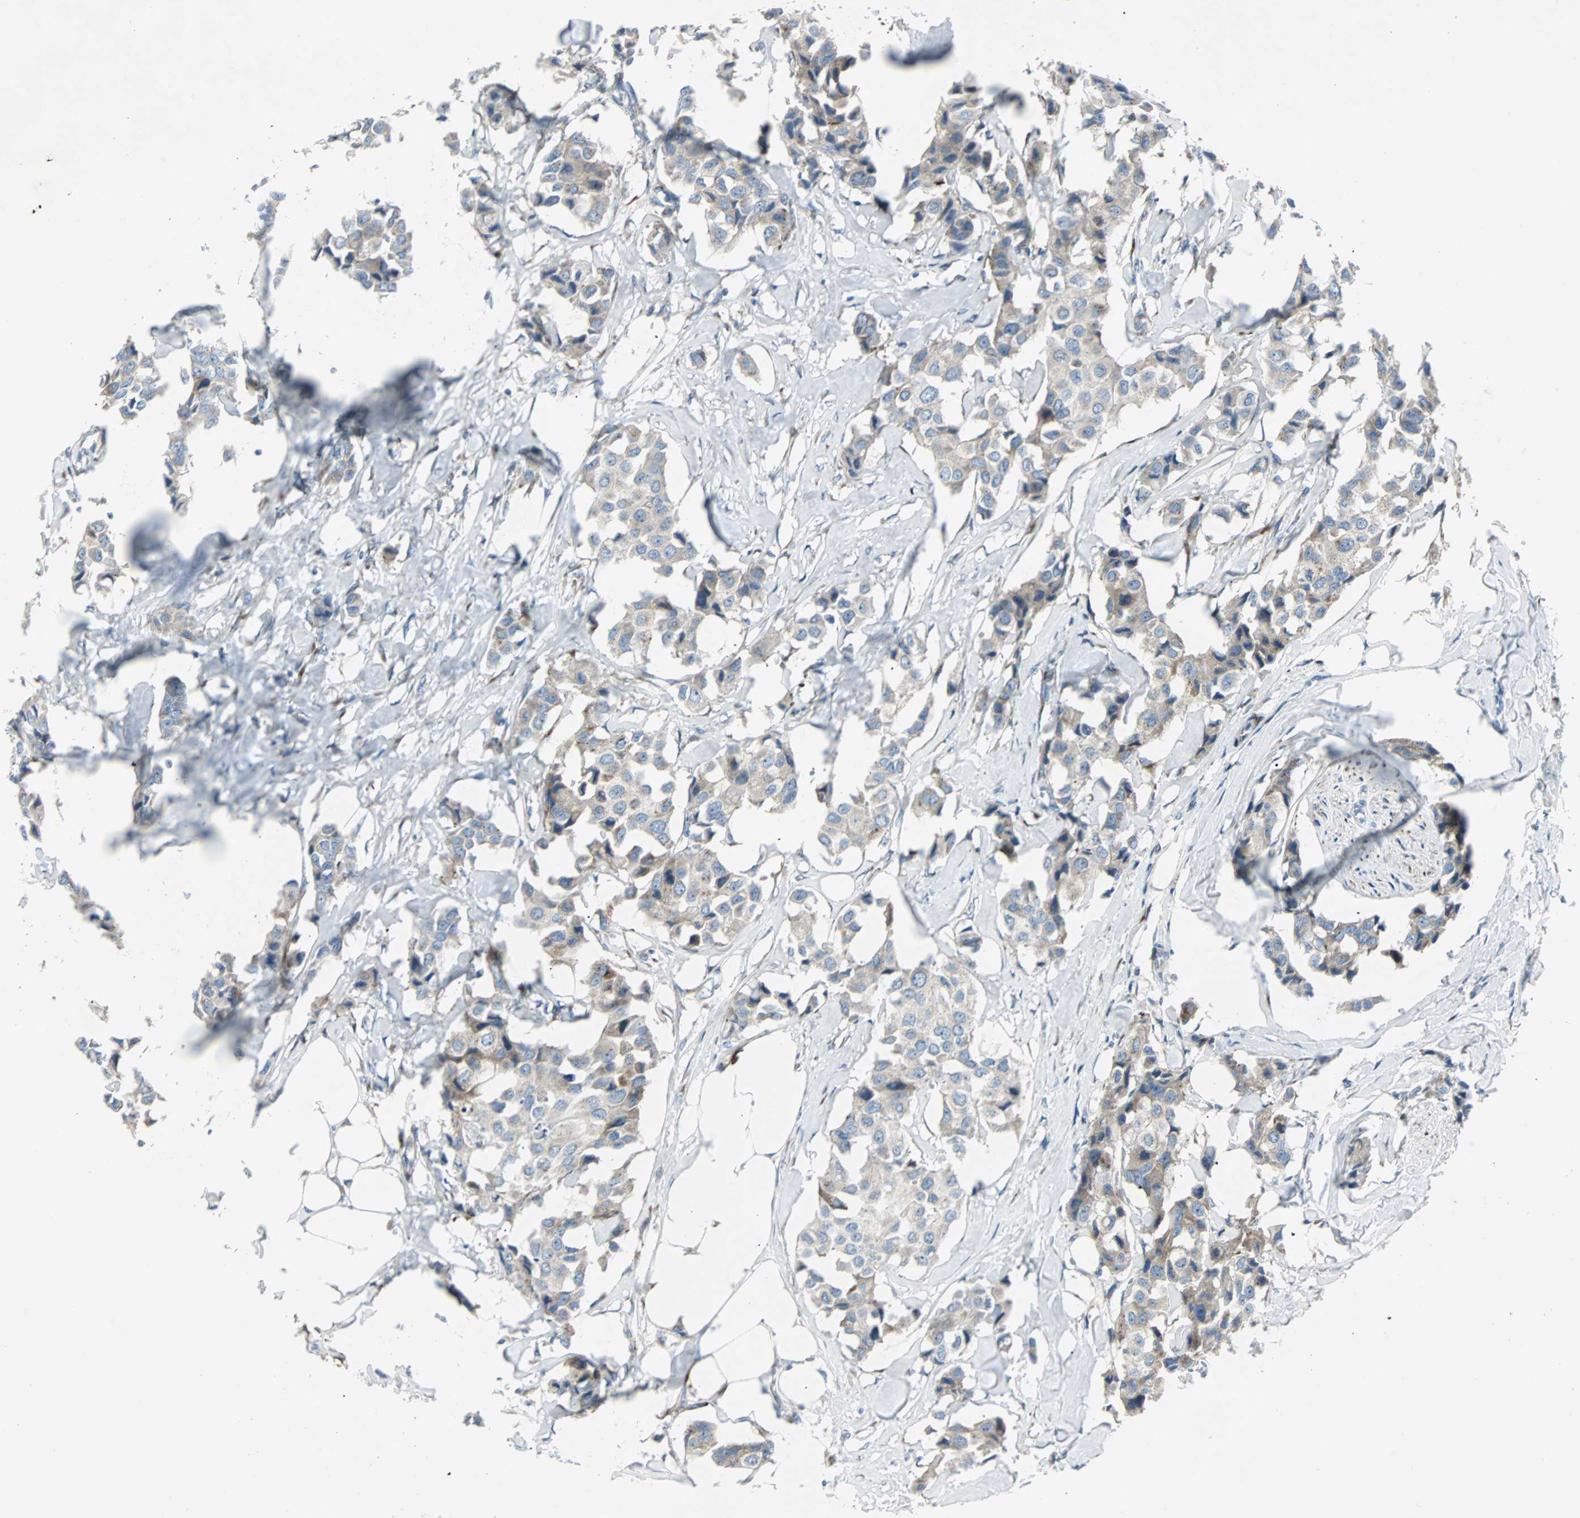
{"staining": {"intensity": "moderate", "quantity": ">75%", "location": "cytoplasmic/membranous"}, "tissue": "breast cancer", "cell_type": "Tumor cells", "image_type": "cancer", "snomed": [{"axis": "morphology", "description": "Duct carcinoma"}, {"axis": "topography", "description": "Breast"}], "caption": "Protein expression analysis of breast invasive ductal carcinoma demonstrates moderate cytoplasmic/membranous staining in approximately >75% of tumor cells. The protein is shown in brown color, while the nuclei are stained blue.", "gene": "BBC3", "patient": {"sex": "female", "age": 80}}